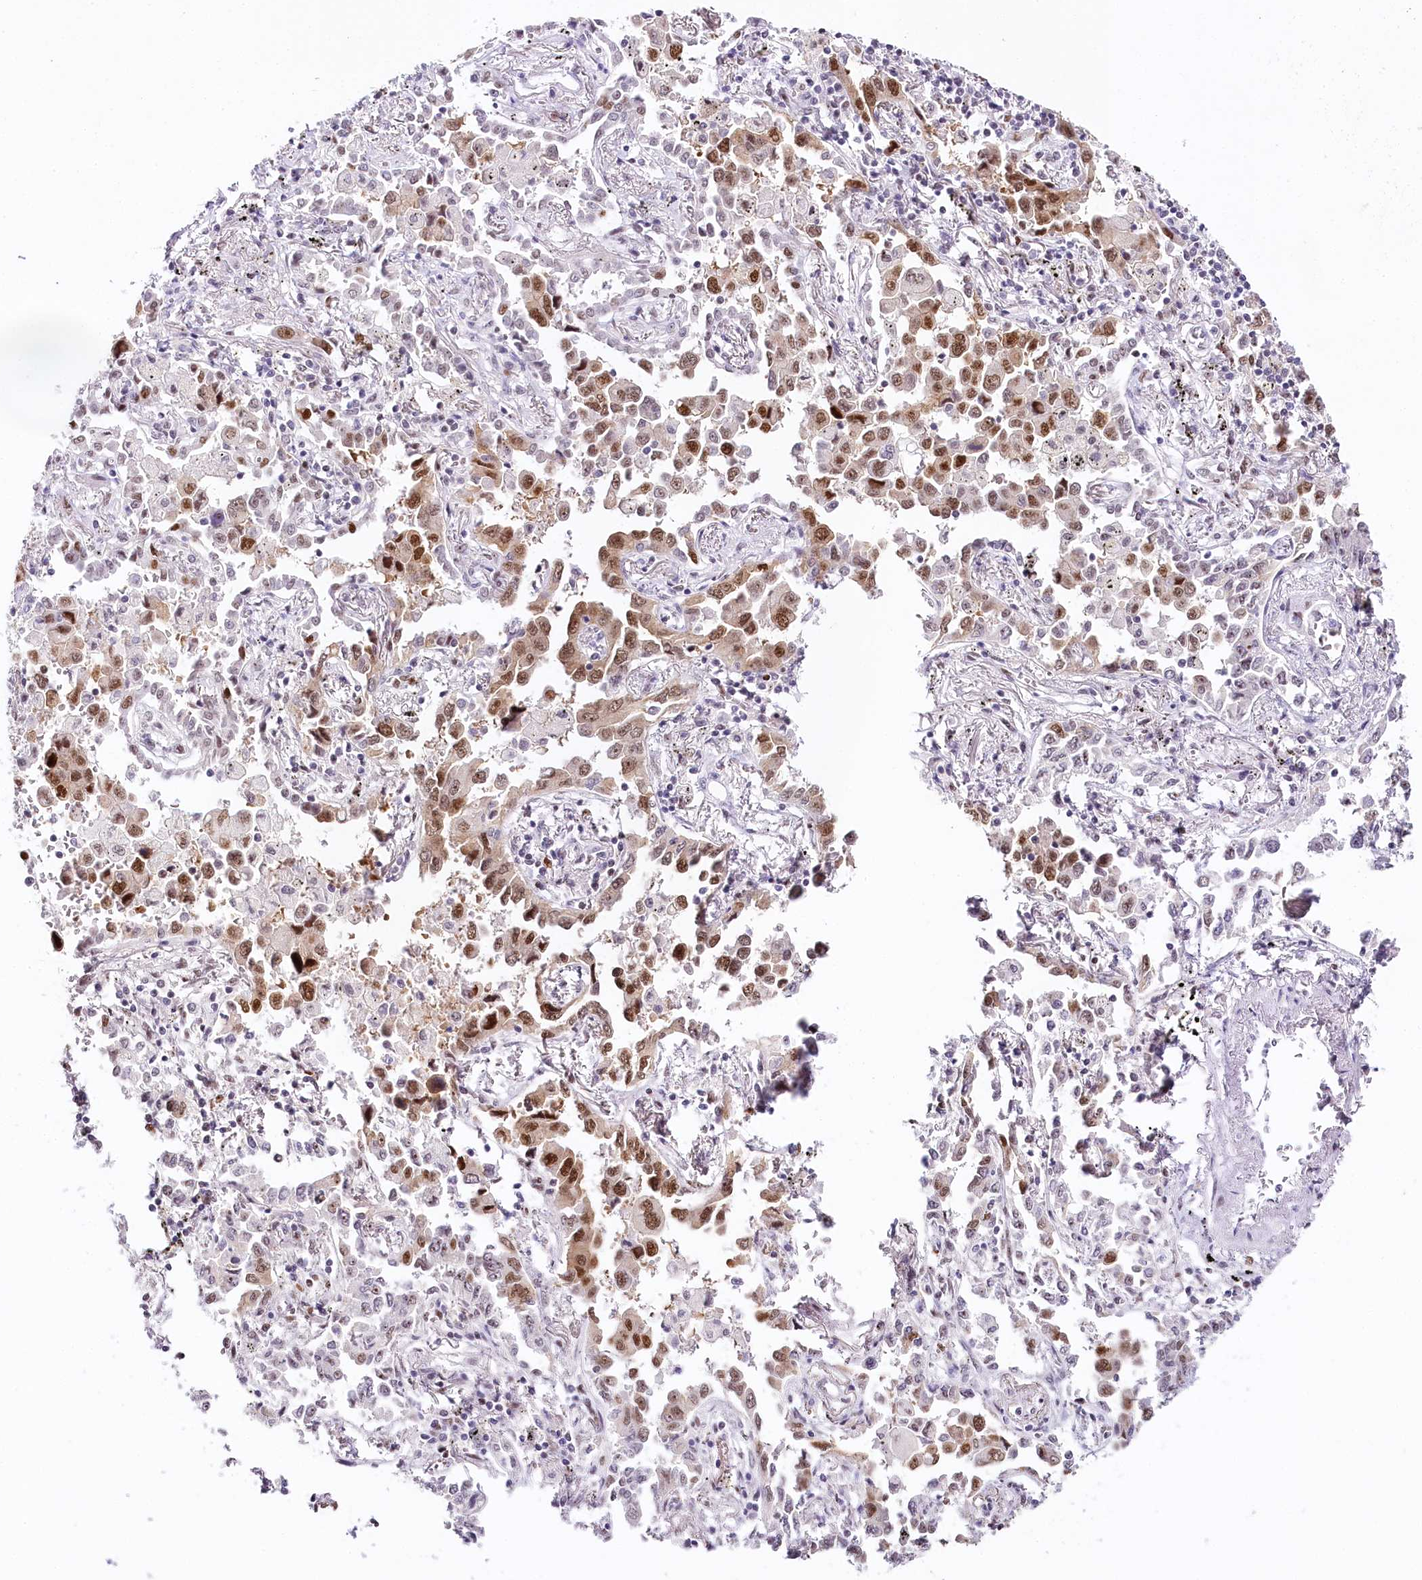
{"staining": {"intensity": "moderate", "quantity": ">75%", "location": "nuclear"}, "tissue": "lung cancer", "cell_type": "Tumor cells", "image_type": "cancer", "snomed": [{"axis": "morphology", "description": "Adenocarcinoma, NOS"}, {"axis": "topography", "description": "Lung"}], "caption": "This histopathology image demonstrates immunohistochemistry staining of human lung cancer (adenocarcinoma), with medium moderate nuclear staining in about >75% of tumor cells.", "gene": "TP53", "patient": {"sex": "male", "age": 67}}